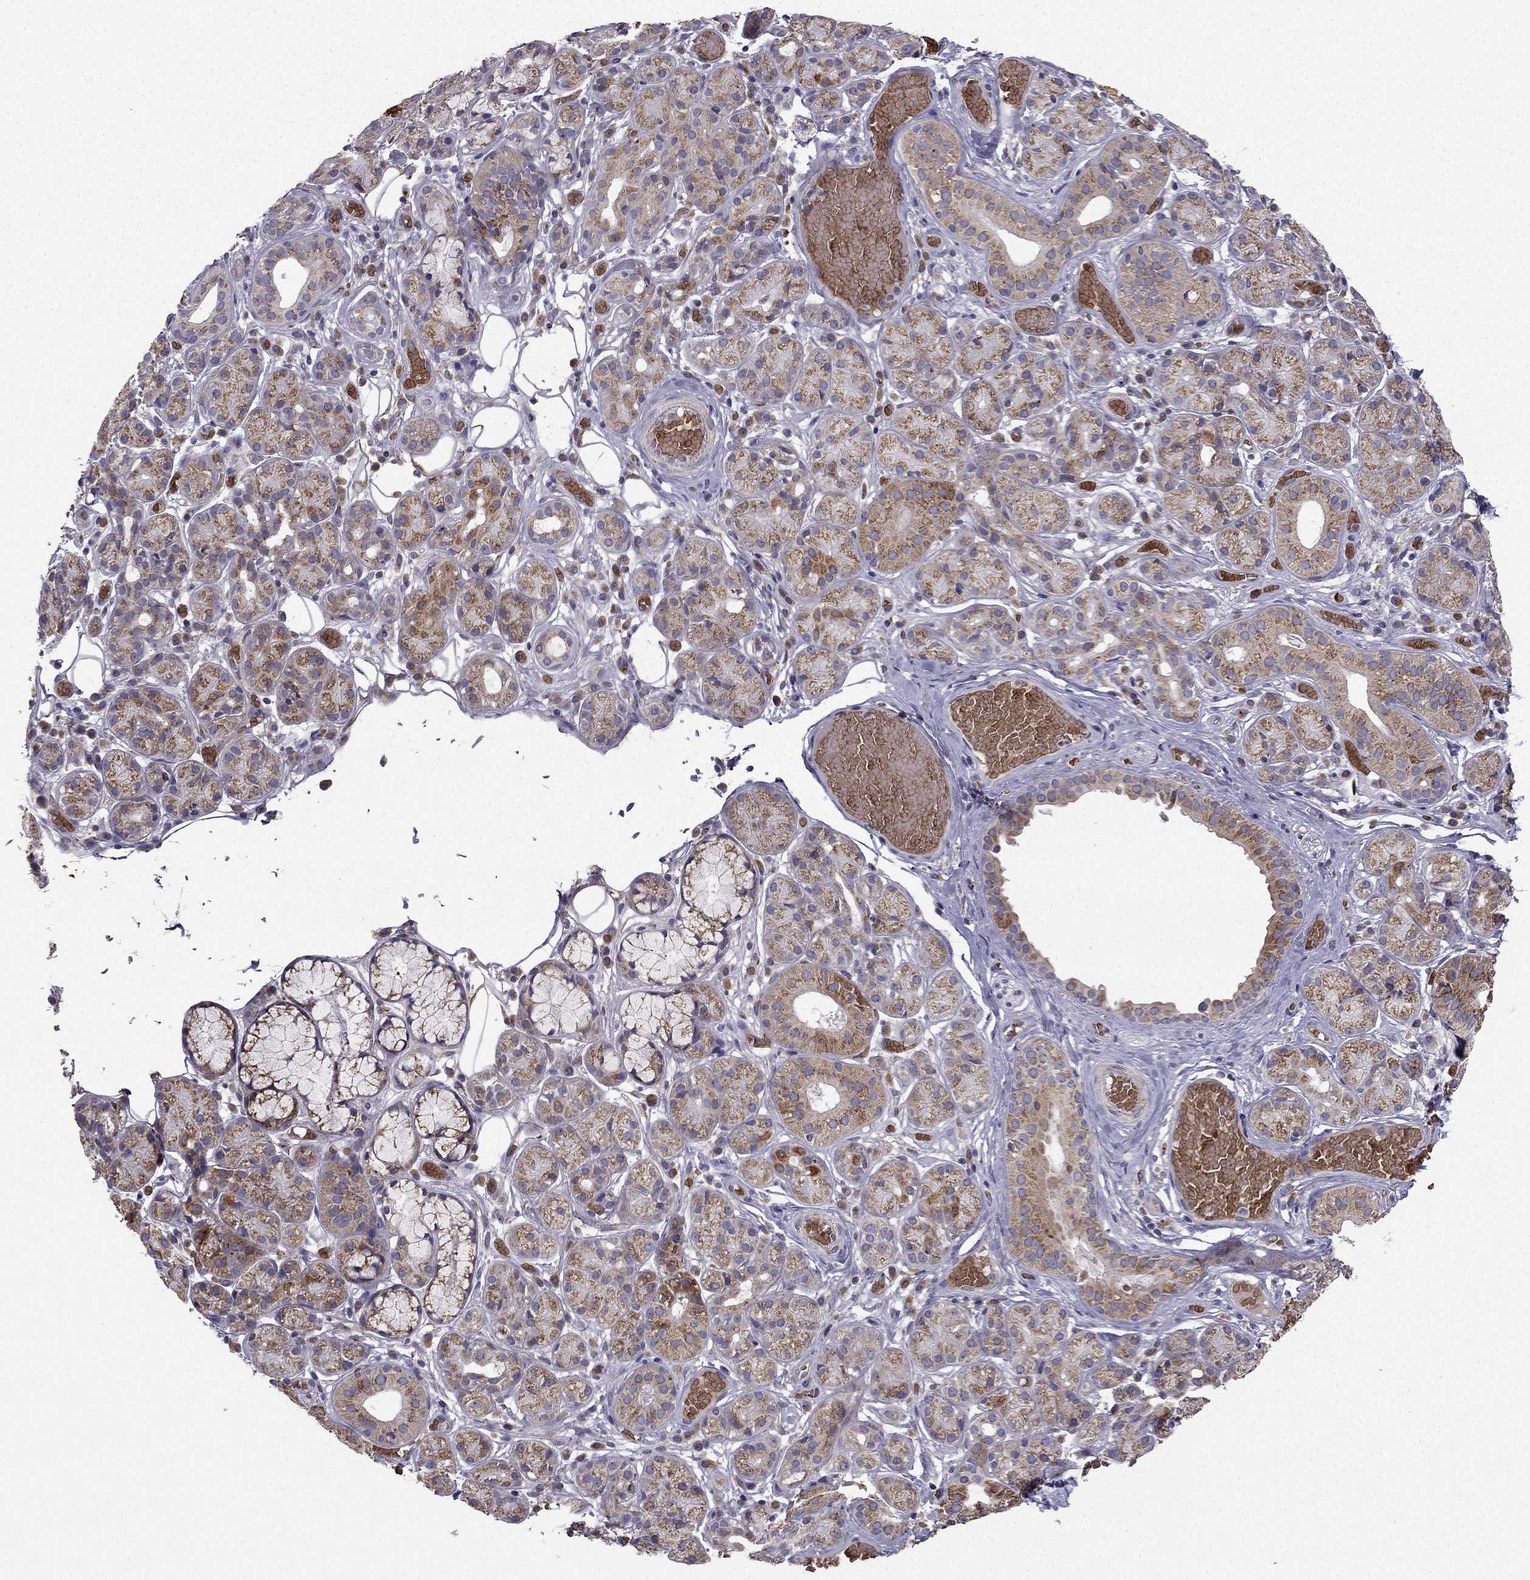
{"staining": {"intensity": "moderate", "quantity": ">75%", "location": "cytoplasmic/membranous"}, "tissue": "salivary gland", "cell_type": "Glandular cells", "image_type": "normal", "snomed": [{"axis": "morphology", "description": "Normal tissue, NOS"}, {"axis": "topography", "description": "Salivary gland"}, {"axis": "topography", "description": "Peripheral nerve tissue"}], "caption": "Protein analysis of normal salivary gland reveals moderate cytoplasmic/membranous expression in approximately >75% of glandular cells.", "gene": "B4GALT7", "patient": {"sex": "male", "age": 71}}